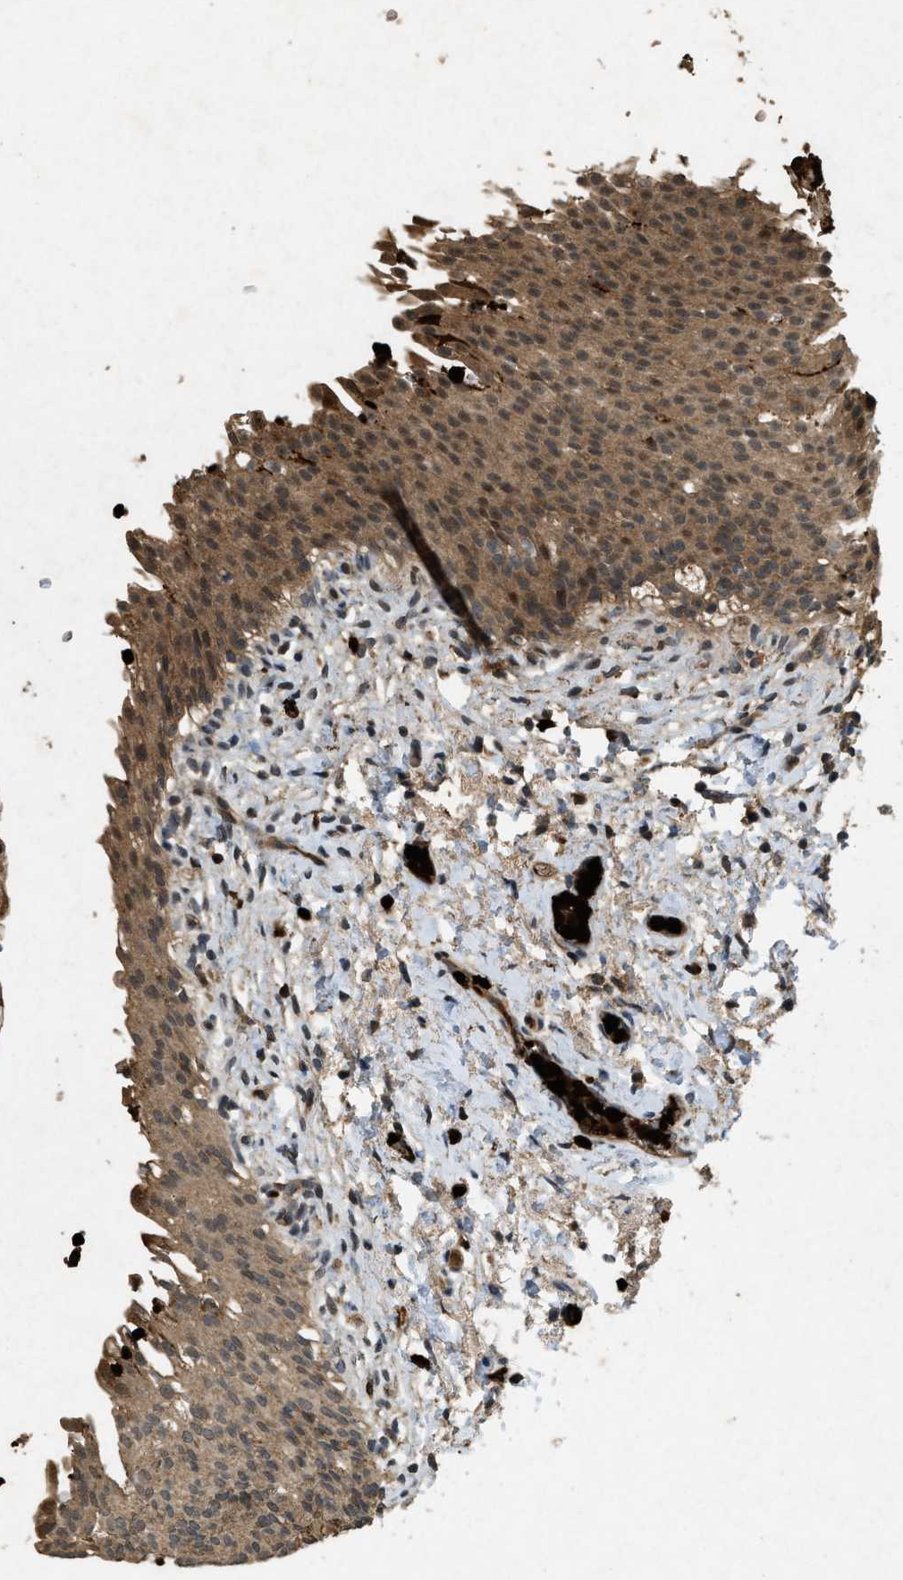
{"staining": {"intensity": "moderate", "quantity": ">75%", "location": "cytoplasmic/membranous"}, "tissue": "urinary bladder", "cell_type": "Urothelial cells", "image_type": "normal", "snomed": [{"axis": "morphology", "description": "Normal tissue, NOS"}, {"axis": "topography", "description": "Urinary bladder"}], "caption": "The micrograph shows a brown stain indicating the presence of a protein in the cytoplasmic/membranous of urothelial cells in urinary bladder. The staining is performed using DAB brown chromogen to label protein expression. The nuclei are counter-stained blue using hematoxylin.", "gene": "RNF141", "patient": {"sex": "female", "age": 60}}